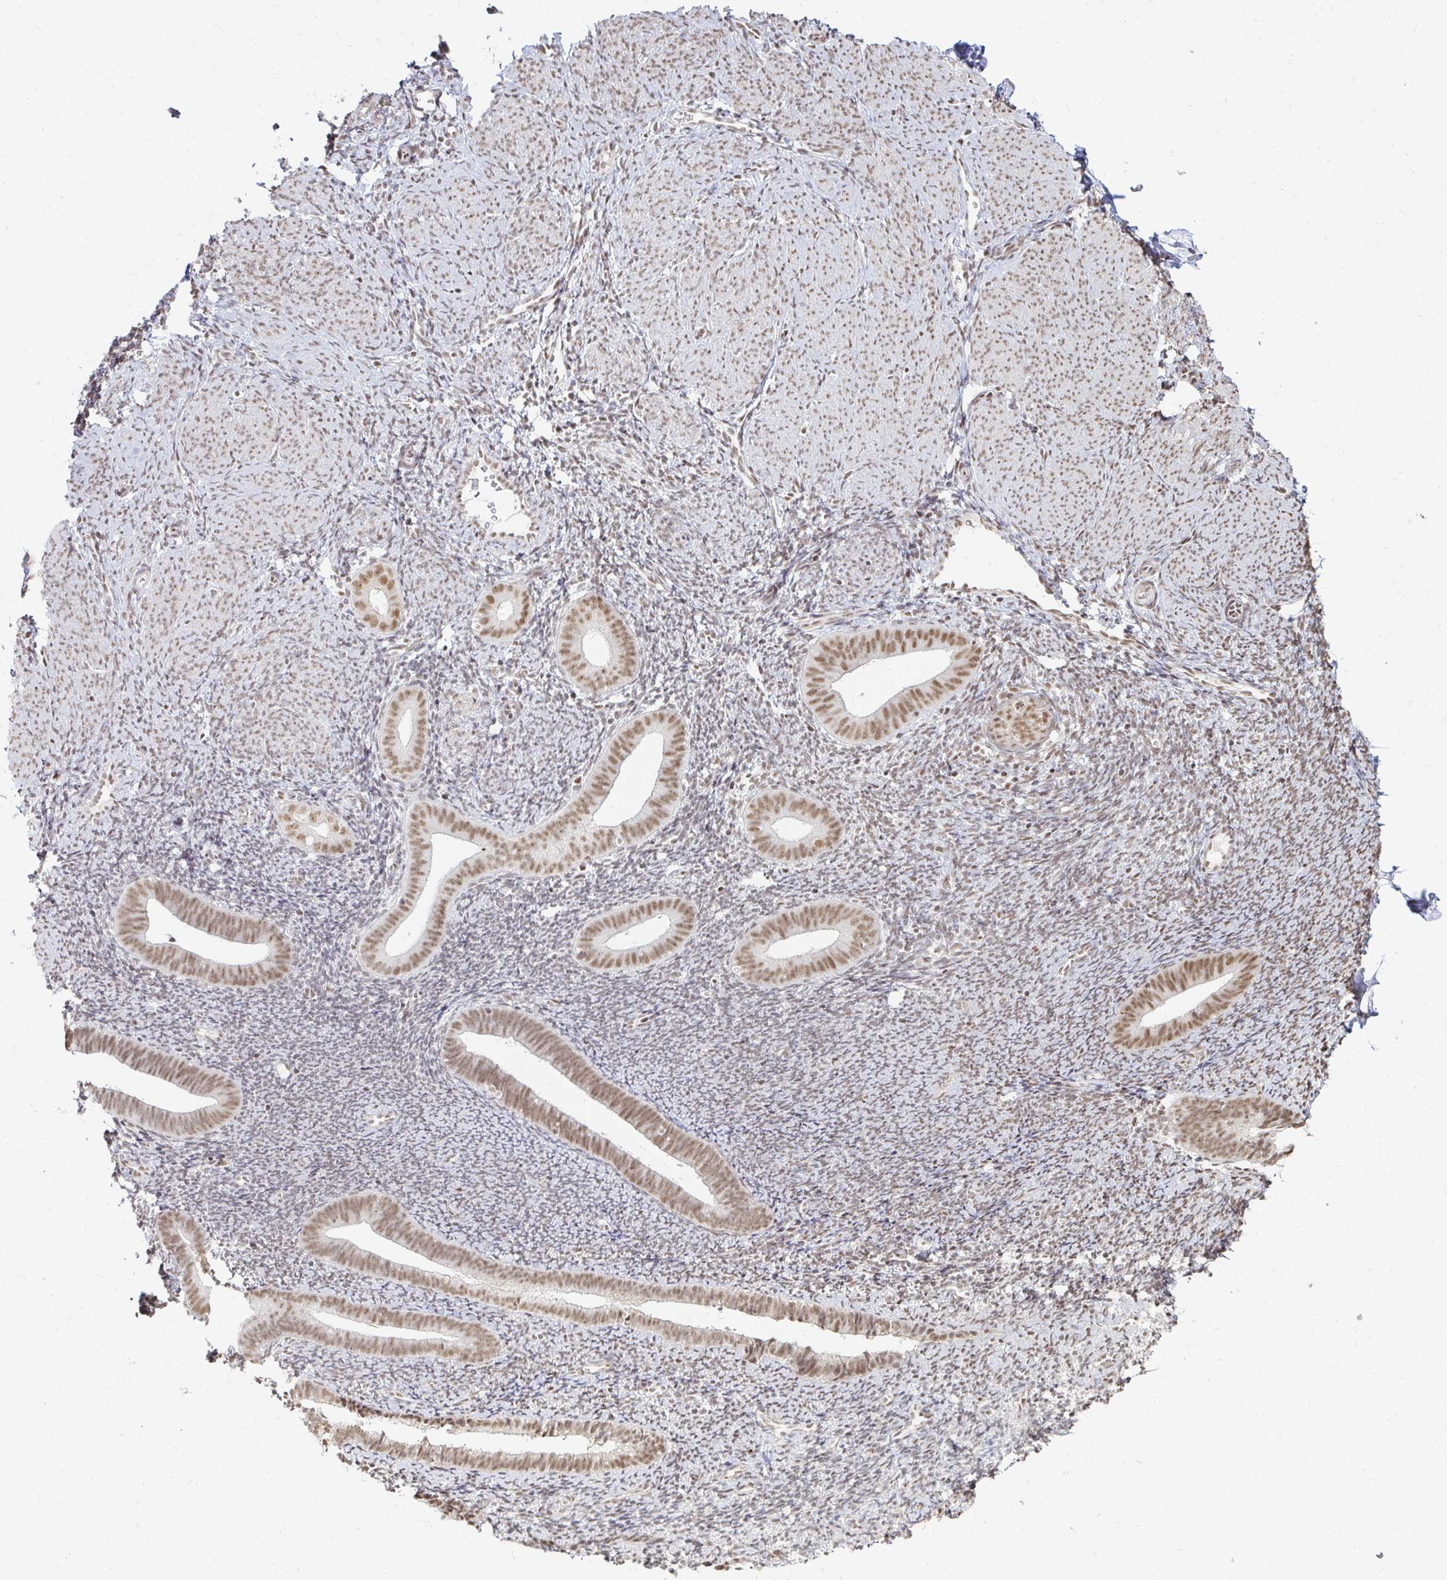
{"staining": {"intensity": "moderate", "quantity": "25%-75%", "location": "nuclear"}, "tissue": "endometrium", "cell_type": "Cells in endometrial stroma", "image_type": "normal", "snomed": [{"axis": "morphology", "description": "Normal tissue, NOS"}, {"axis": "topography", "description": "Endometrium"}], "caption": "The image demonstrates a brown stain indicating the presence of a protein in the nuclear of cells in endometrial stroma in endometrium. (Brightfield microscopy of DAB IHC at high magnification).", "gene": "HNRNPU", "patient": {"sex": "female", "age": 39}}